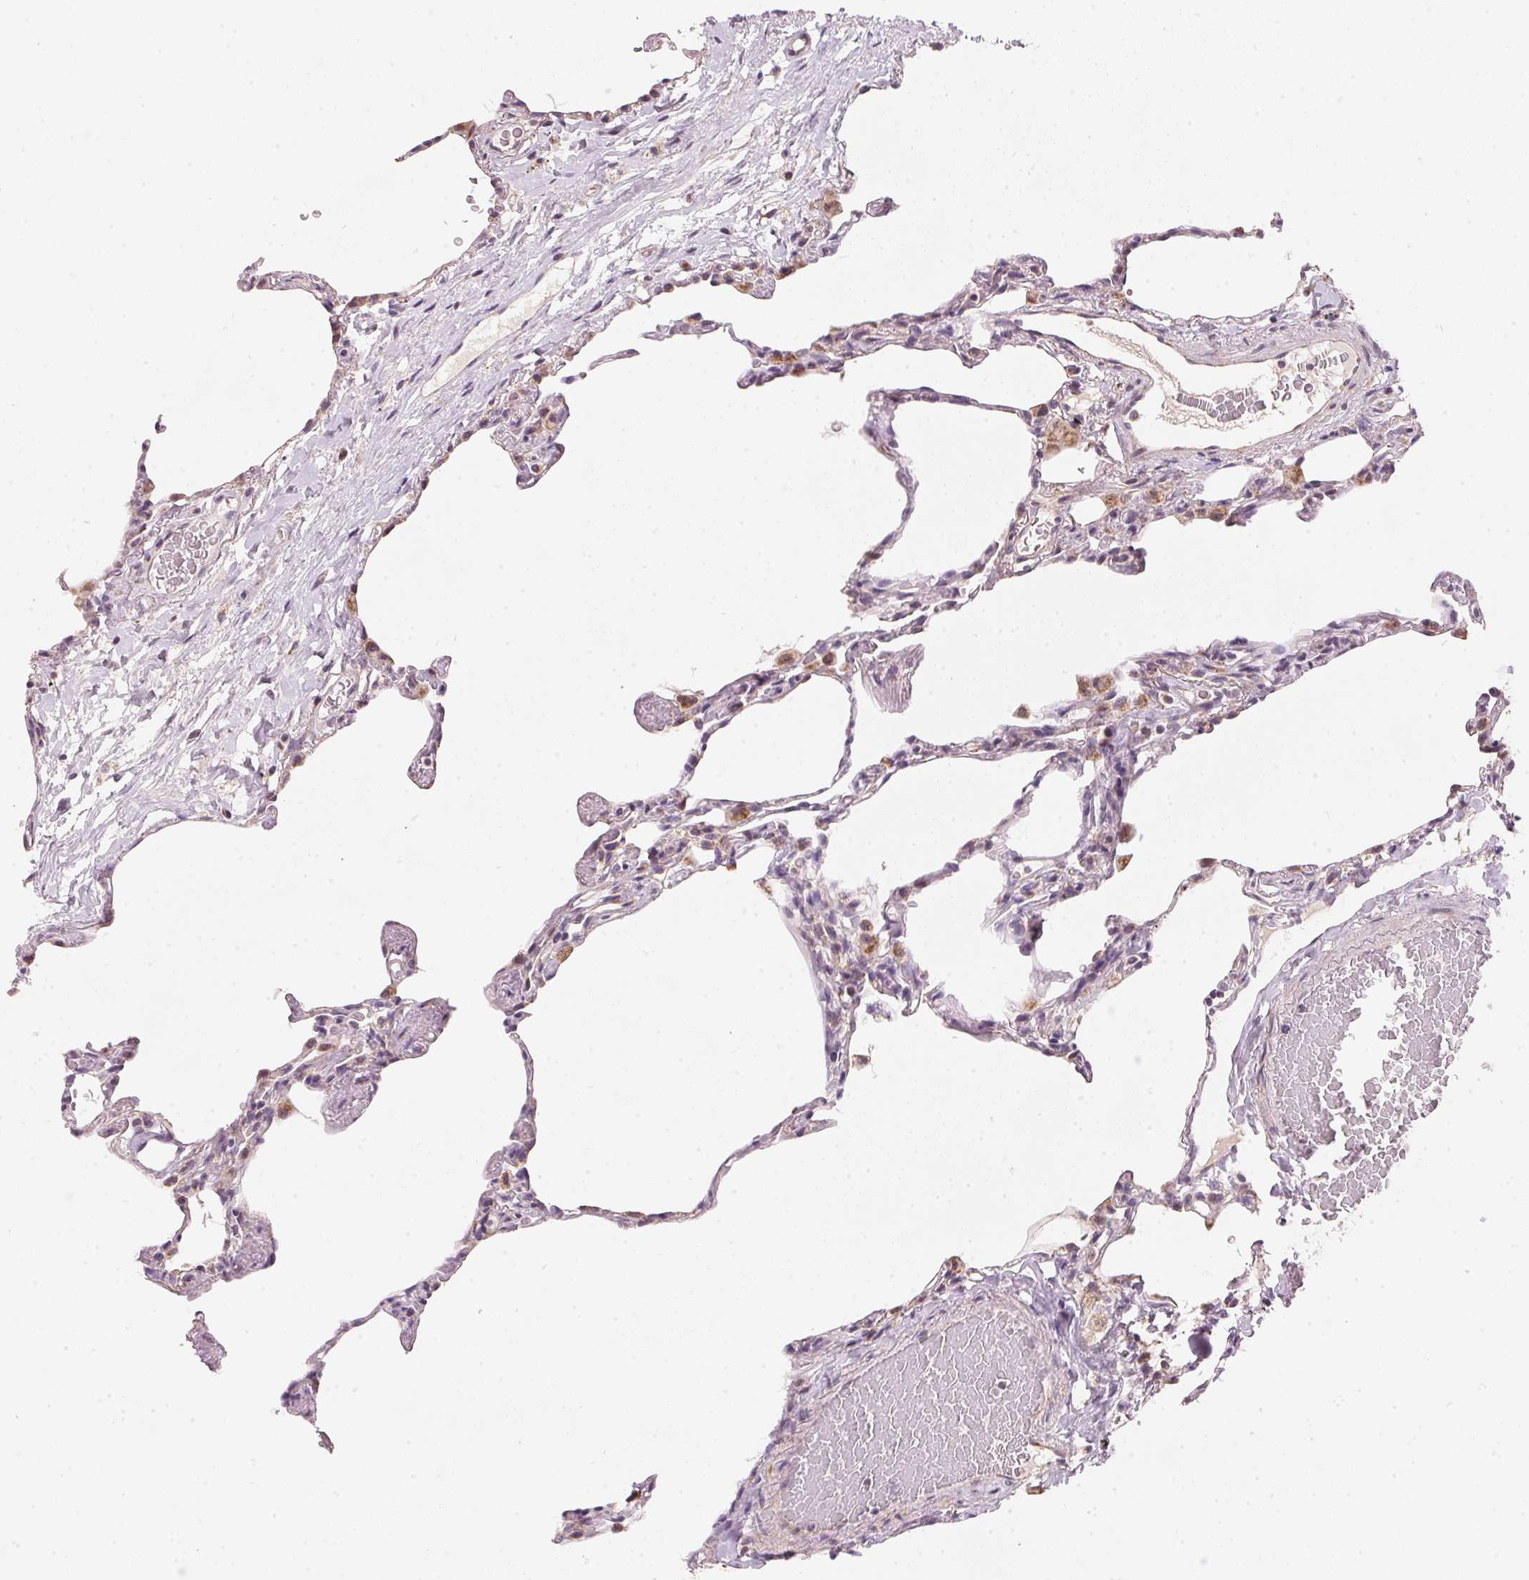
{"staining": {"intensity": "weak", "quantity": "<25%", "location": "cytoplasmic/membranous"}, "tissue": "lung", "cell_type": "Alveolar cells", "image_type": "normal", "snomed": [{"axis": "morphology", "description": "Normal tissue, NOS"}, {"axis": "topography", "description": "Lung"}], "caption": "High power microscopy micrograph of an IHC micrograph of benign lung, revealing no significant expression in alveolar cells. Brightfield microscopy of immunohistochemistry (IHC) stained with DAB (brown) and hematoxylin (blue), captured at high magnification.", "gene": "COQ7", "patient": {"sex": "female", "age": 57}}